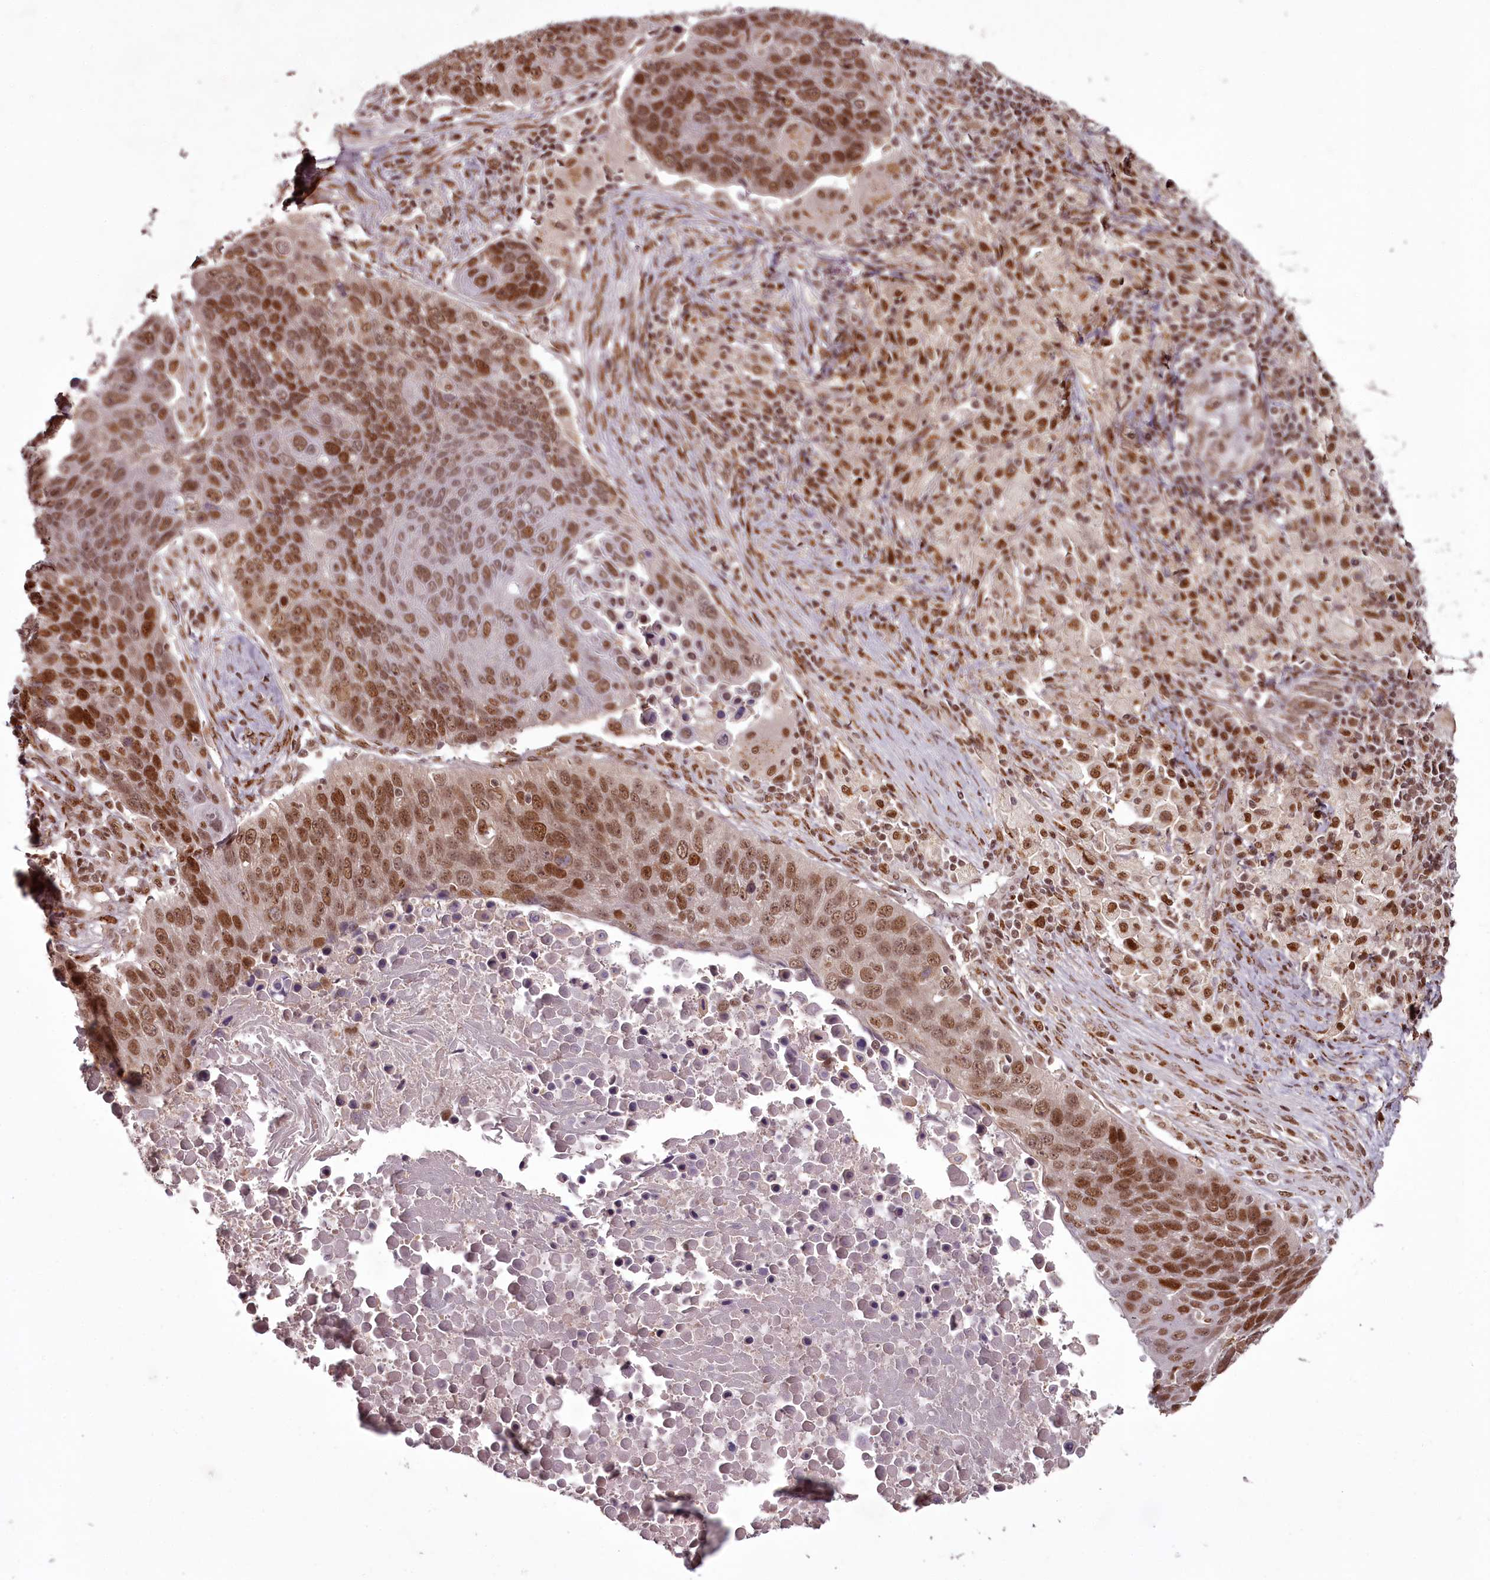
{"staining": {"intensity": "moderate", "quantity": ">75%", "location": "nuclear"}, "tissue": "lung cancer", "cell_type": "Tumor cells", "image_type": "cancer", "snomed": [{"axis": "morphology", "description": "Normal tissue, NOS"}, {"axis": "morphology", "description": "Squamous cell carcinoma, NOS"}, {"axis": "topography", "description": "Lymph node"}, {"axis": "topography", "description": "Lung"}], "caption": "The micrograph exhibits immunohistochemical staining of lung cancer (squamous cell carcinoma). There is moderate nuclear expression is present in approximately >75% of tumor cells.", "gene": "CEP83", "patient": {"sex": "male", "age": 66}}